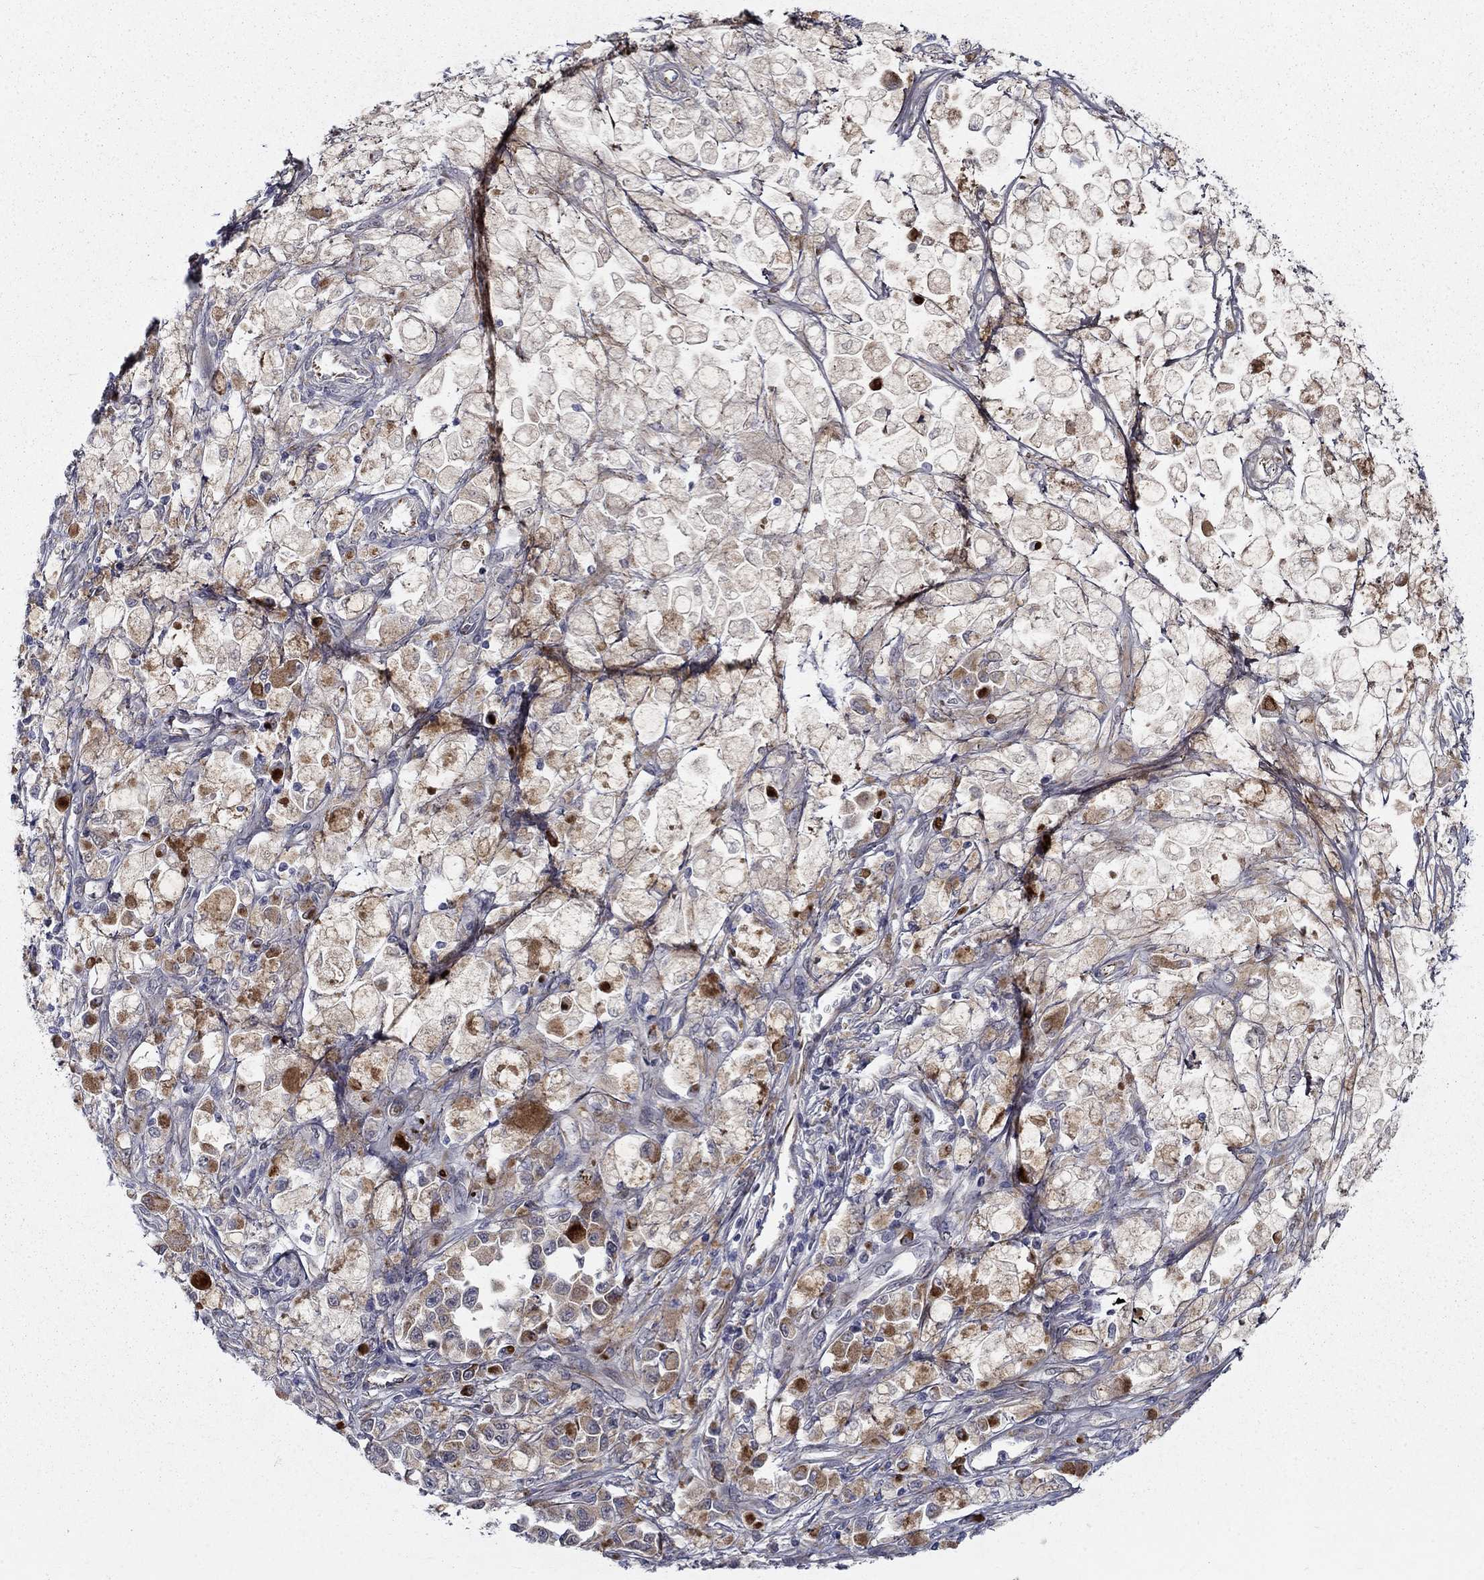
{"staining": {"intensity": "weak", "quantity": "25%-75%", "location": "cytoplasmic/membranous"}, "tissue": "melanoma", "cell_type": "Tumor cells", "image_type": "cancer", "snomed": [{"axis": "morphology", "description": "Malignant melanoma, NOS"}, {"axis": "topography", "description": "Skin"}], "caption": "Tumor cells show weak cytoplasmic/membranous positivity in about 25%-75% of cells in melanoma. The staining was performed using DAB to visualize the protein expression in brown, while the nuclei were stained in blue with hematoxylin (Magnification: 20x).", "gene": "LACTB2", "patient": {"sex": "female", "age": 58}}